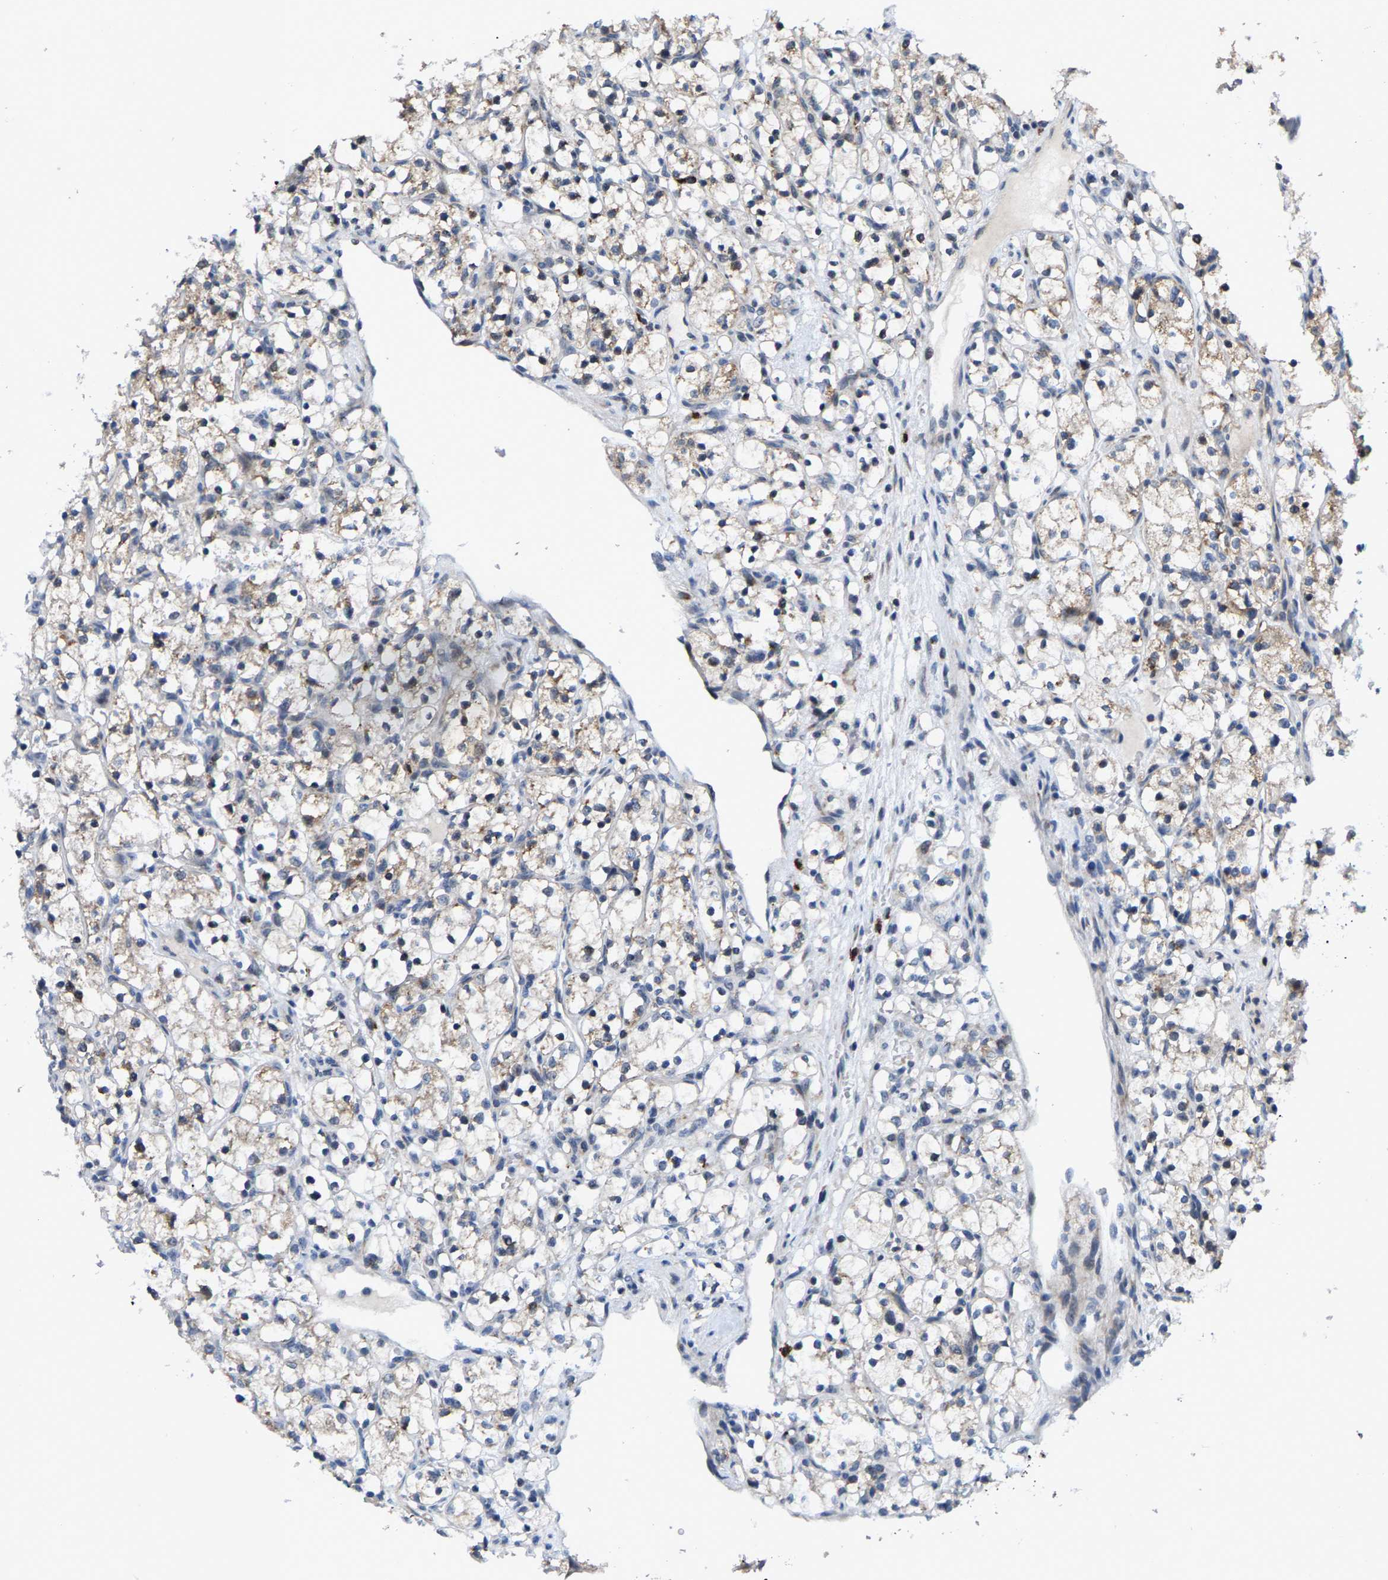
{"staining": {"intensity": "weak", "quantity": "<25%", "location": "cytoplasmic/membranous"}, "tissue": "renal cancer", "cell_type": "Tumor cells", "image_type": "cancer", "snomed": [{"axis": "morphology", "description": "Adenocarcinoma, NOS"}, {"axis": "topography", "description": "Kidney"}], "caption": "The immunohistochemistry (IHC) image has no significant positivity in tumor cells of renal adenocarcinoma tissue. (DAB (3,3'-diaminobenzidine) immunohistochemistry (IHC), high magnification).", "gene": "TDRKH", "patient": {"sex": "female", "age": 69}}